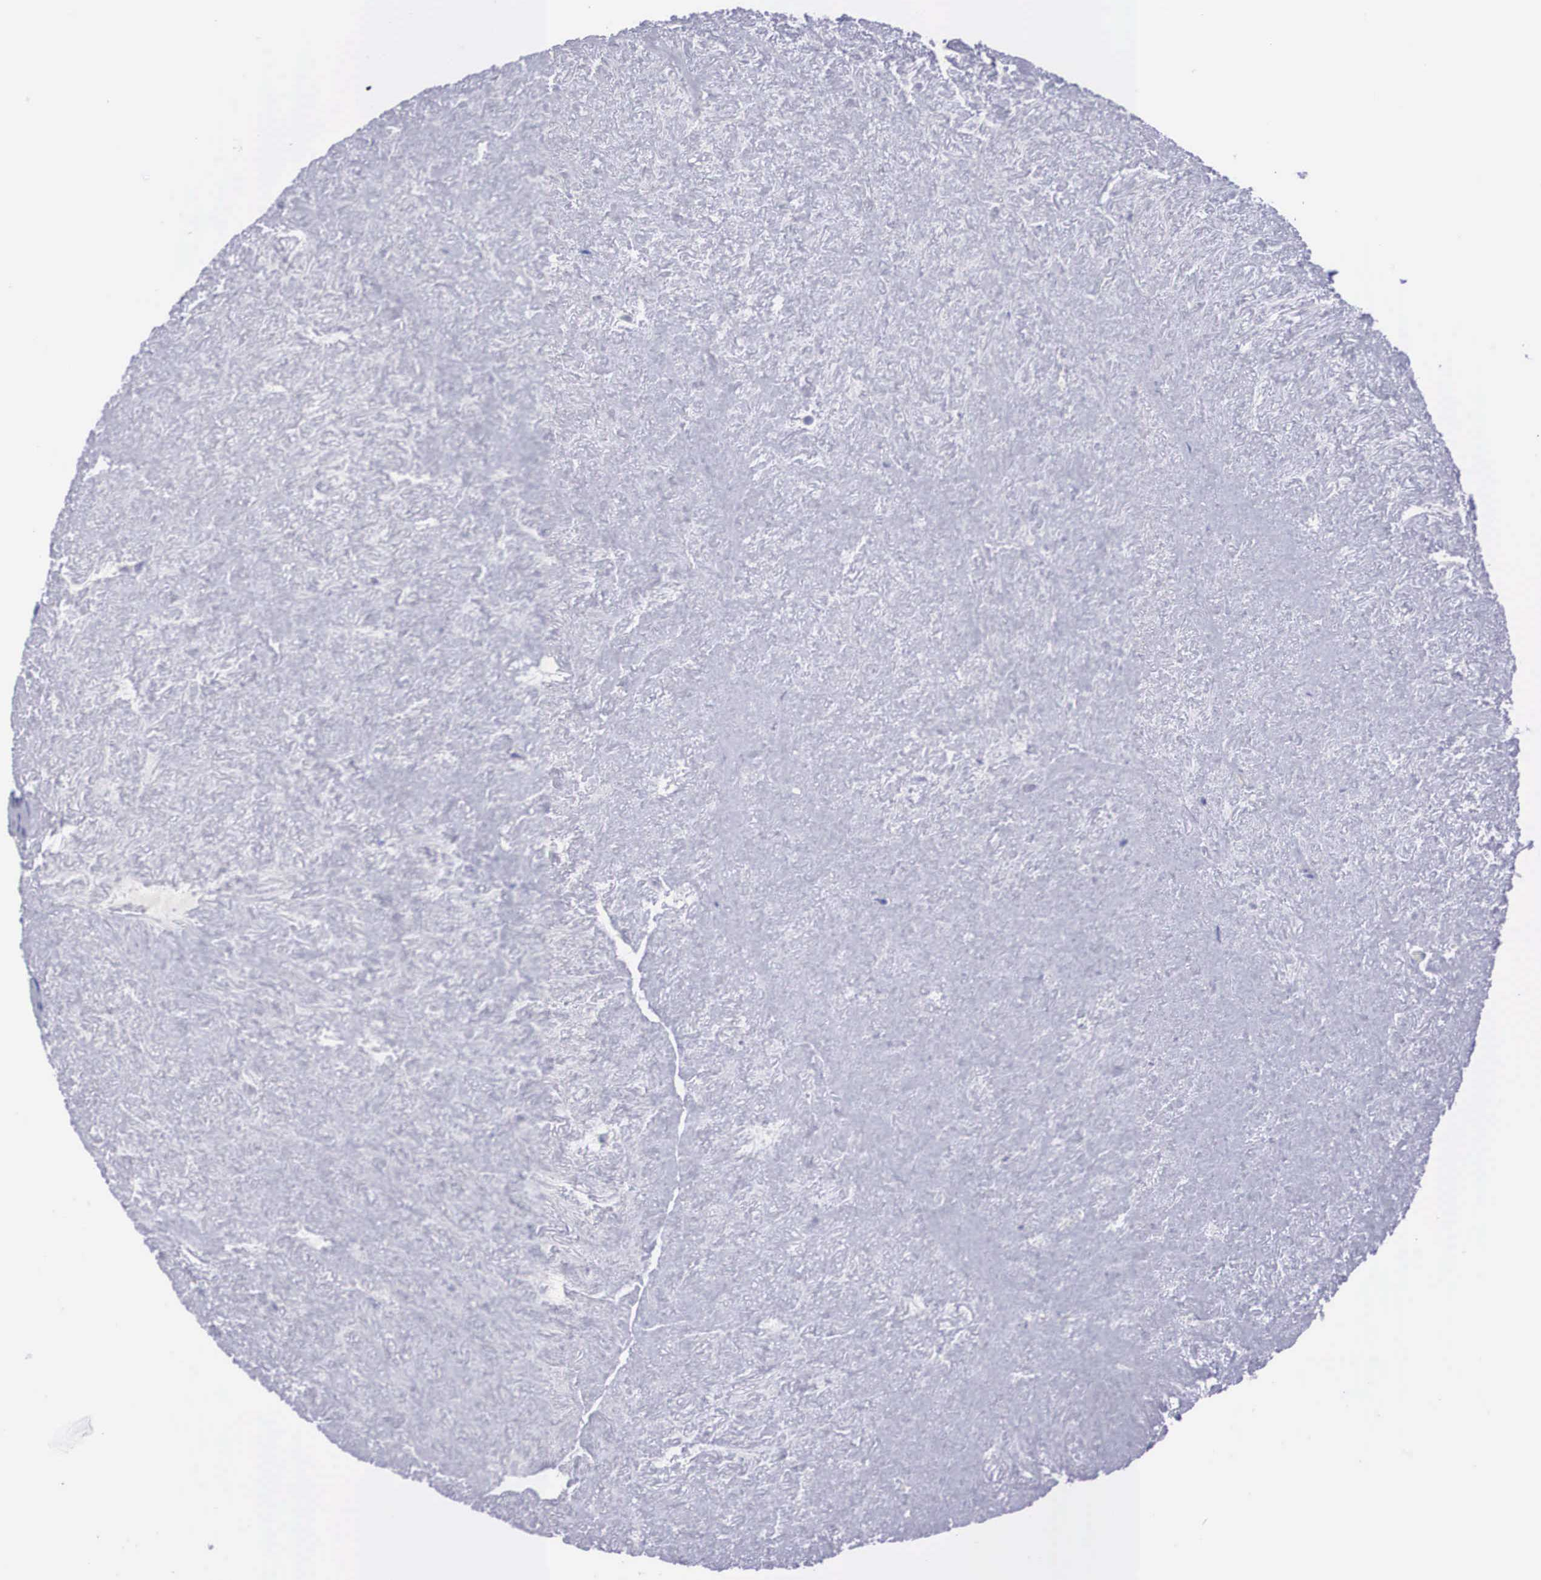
{"staining": {"intensity": "negative", "quantity": "none", "location": "none"}, "tissue": "ovary", "cell_type": "Ovarian stroma cells", "image_type": "normal", "snomed": [{"axis": "morphology", "description": "Normal tissue, NOS"}, {"axis": "topography", "description": "Ovary"}], "caption": "The photomicrograph reveals no significant expression in ovarian stroma cells of ovary.", "gene": "REPS2", "patient": {"sex": "female", "age": 53}}